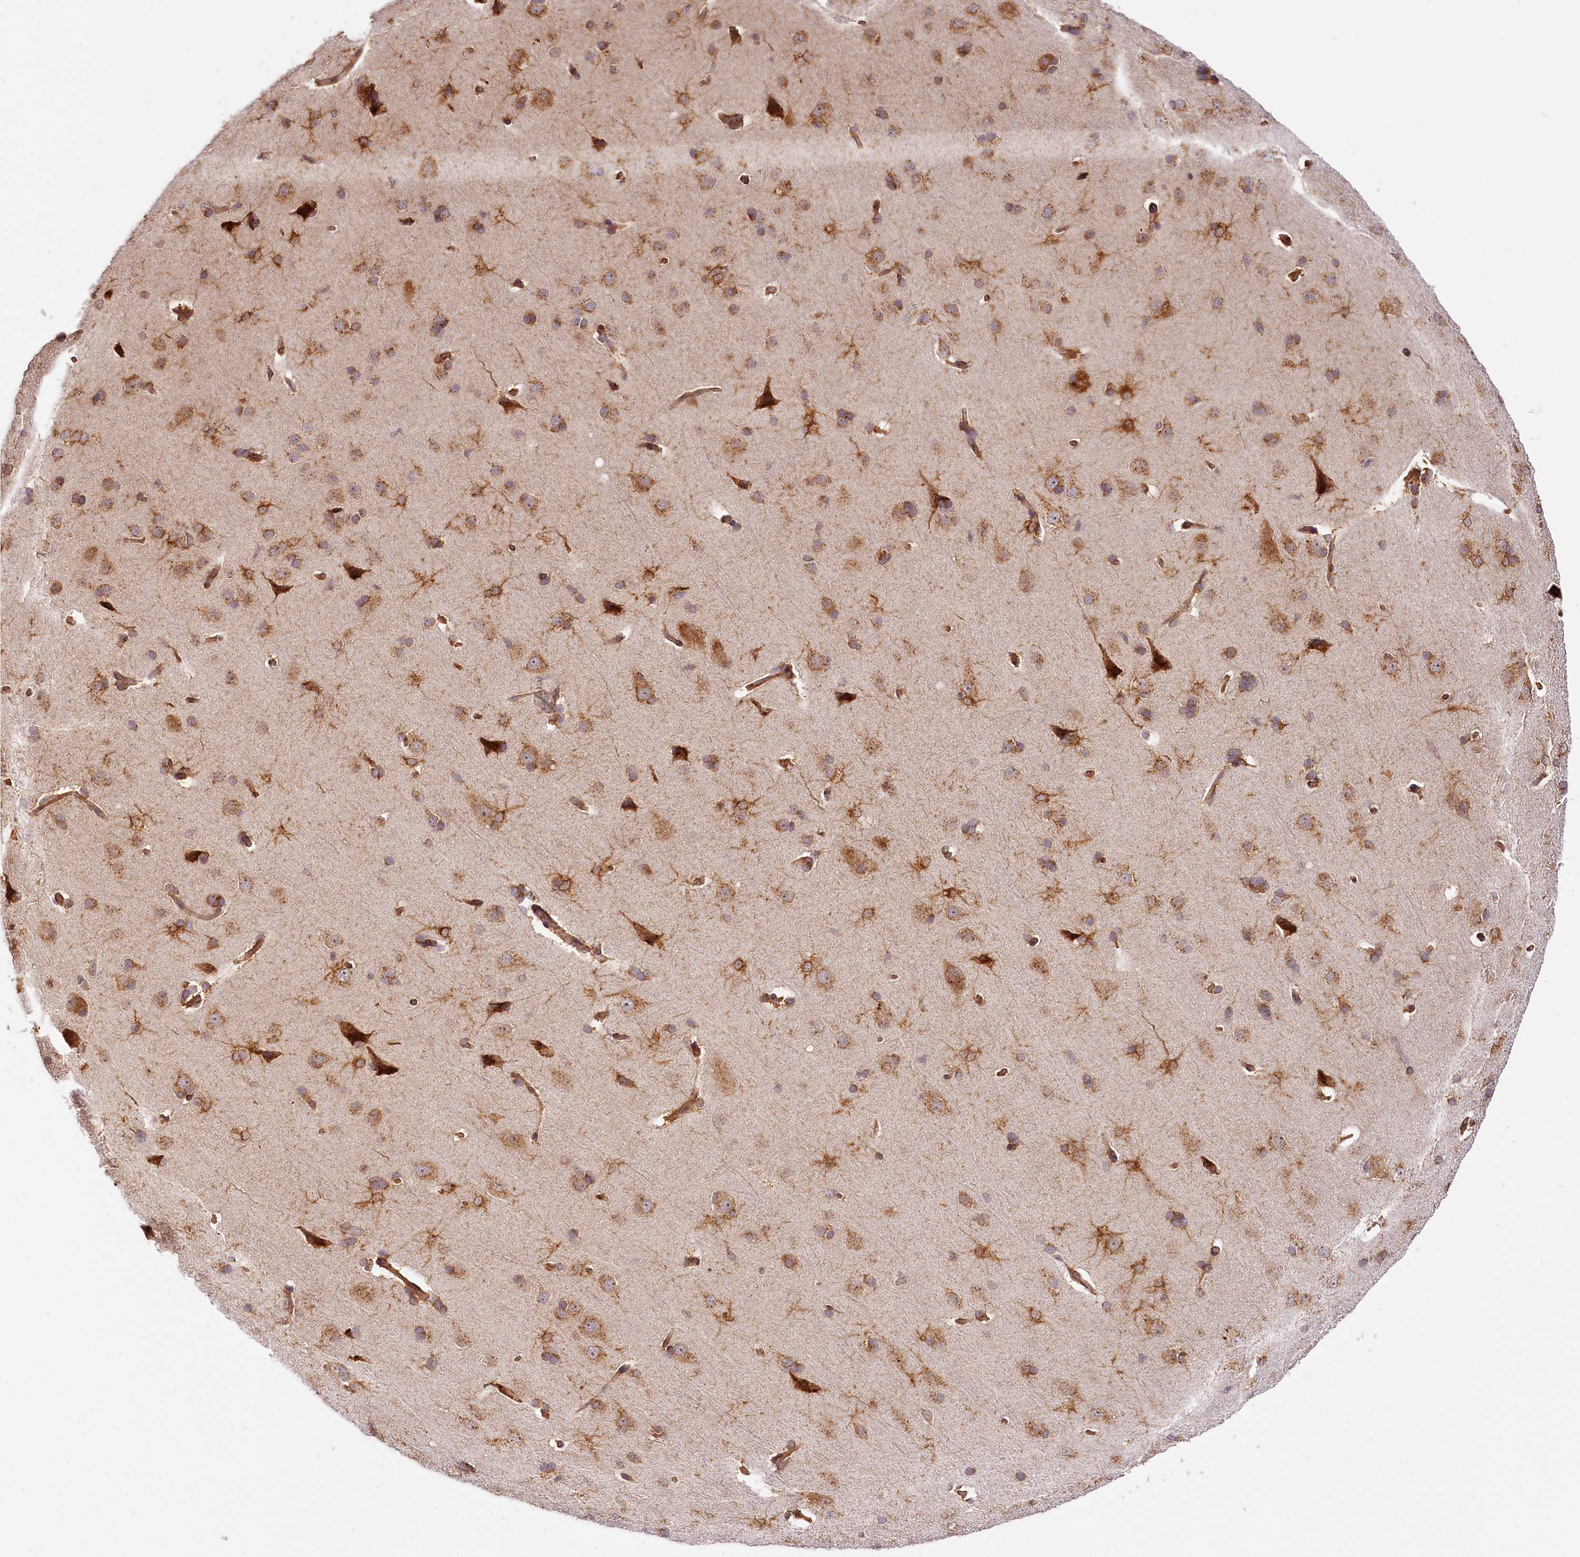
{"staining": {"intensity": "moderate", "quantity": ">75%", "location": "cytoplasmic/membranous"}, "tissue": "cerebral cortex", "cell_type": "Endothelial cells", "image_type": "normal", "snomed": [{"axis": "morphology", "description": "Normal tissue, NOS"}, {"axis": "topography", "description": "Cerebral cortex"}], "caption": "Moderate cytoplasmic/membranous staining for a protein is present in about >75% of endothelial cells of unremarkable cerebral cortex using immunohistochemistry.", "gene": "PPIP5K2", "patient": {"sex": "male", "age": 62}}